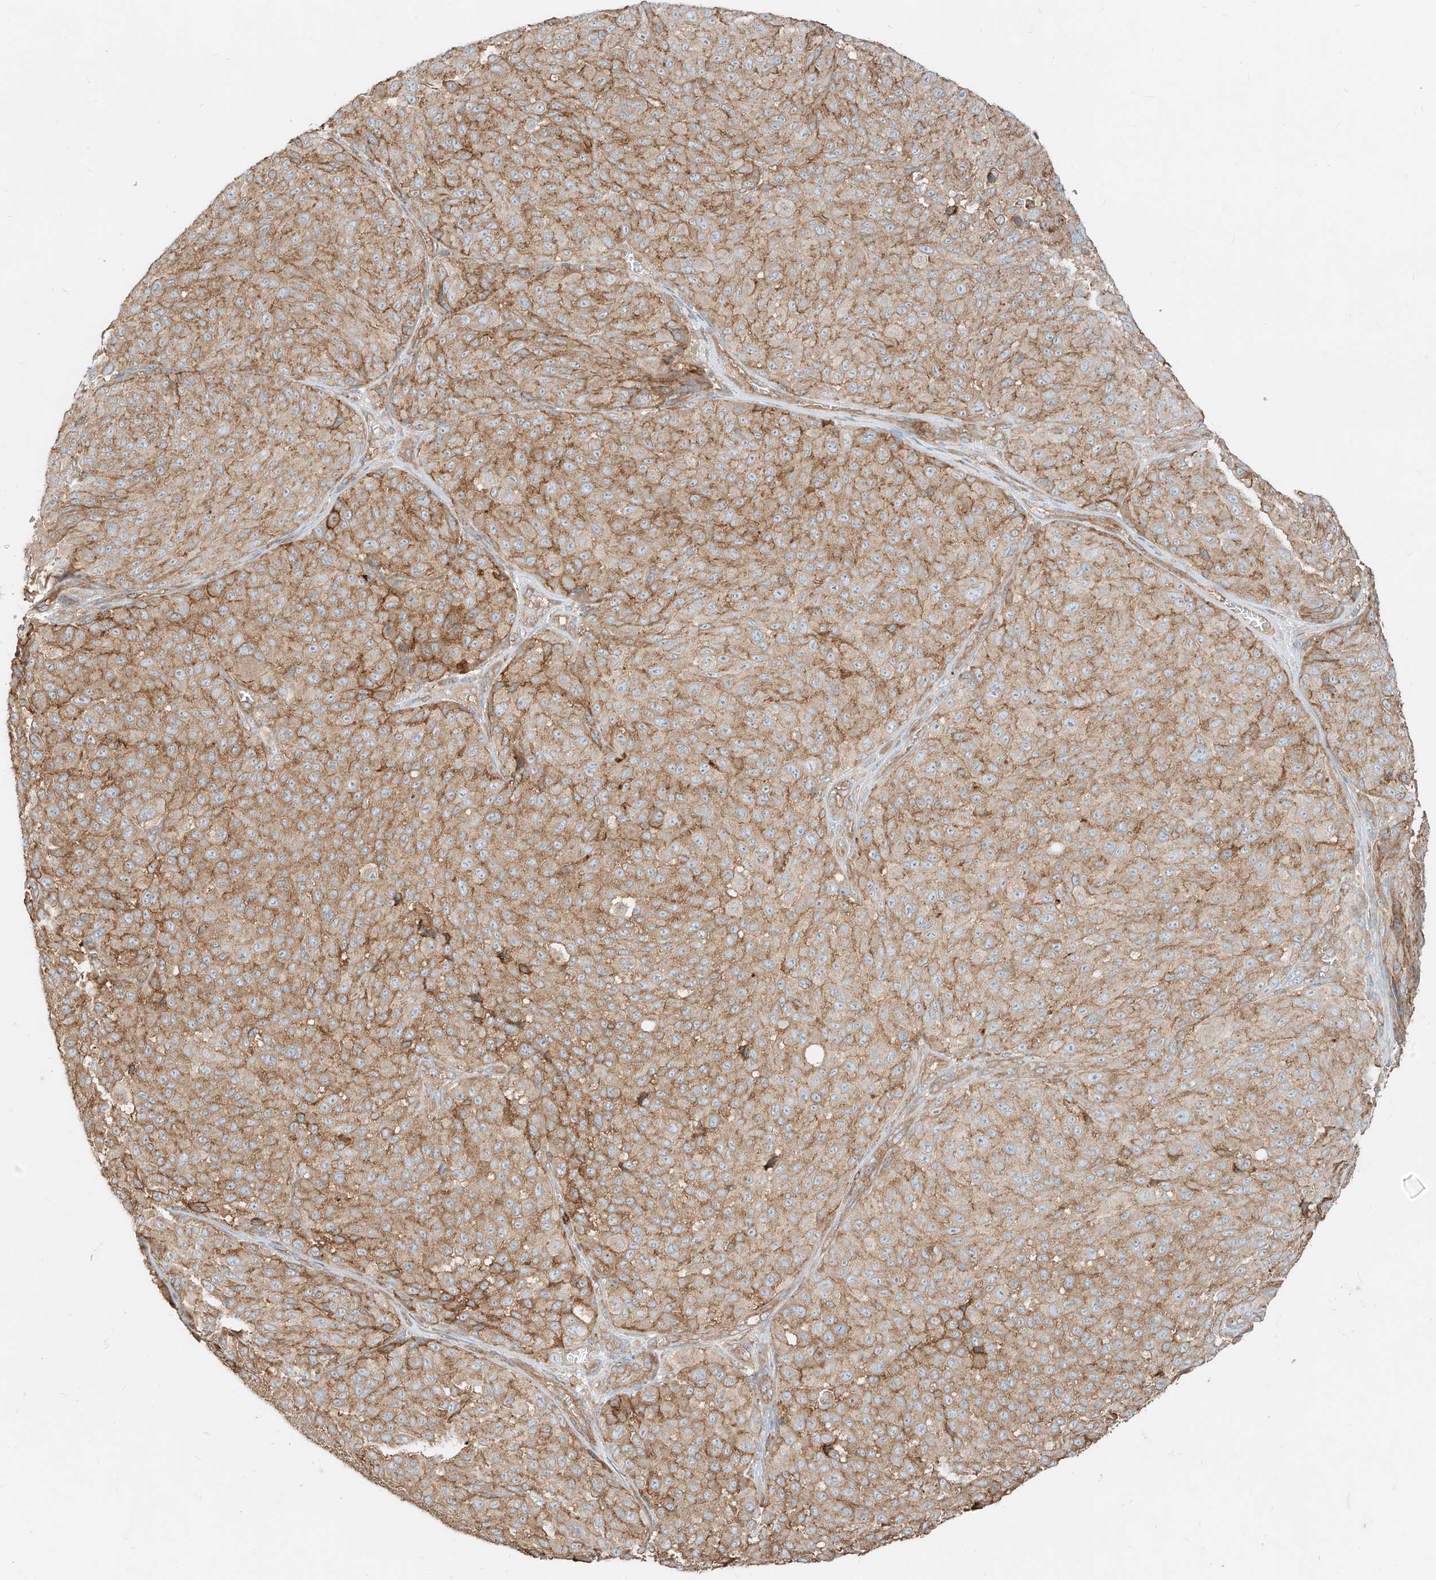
{"staining": {"intensity": "moderate", "quantity": ">75%", "location": "cytoplasmic/membranous"}, "tissue": "melanoma", "cell_type": "Tumor cells", "image_type": "cancer", "snomed": [{"axis": "morphology", "description": "Malignant melanoma, NOS"}, {"axis": "topography", "description": "Skin"}], "caption": "About >75% of tumor cells in human melanoma demonstrate moderate cytoplasmic/membranous protein staining as visualized by brown immunohistochemical staining.", "gene": "CCDC115", "patient": {"sex": "male", "age": 83}}